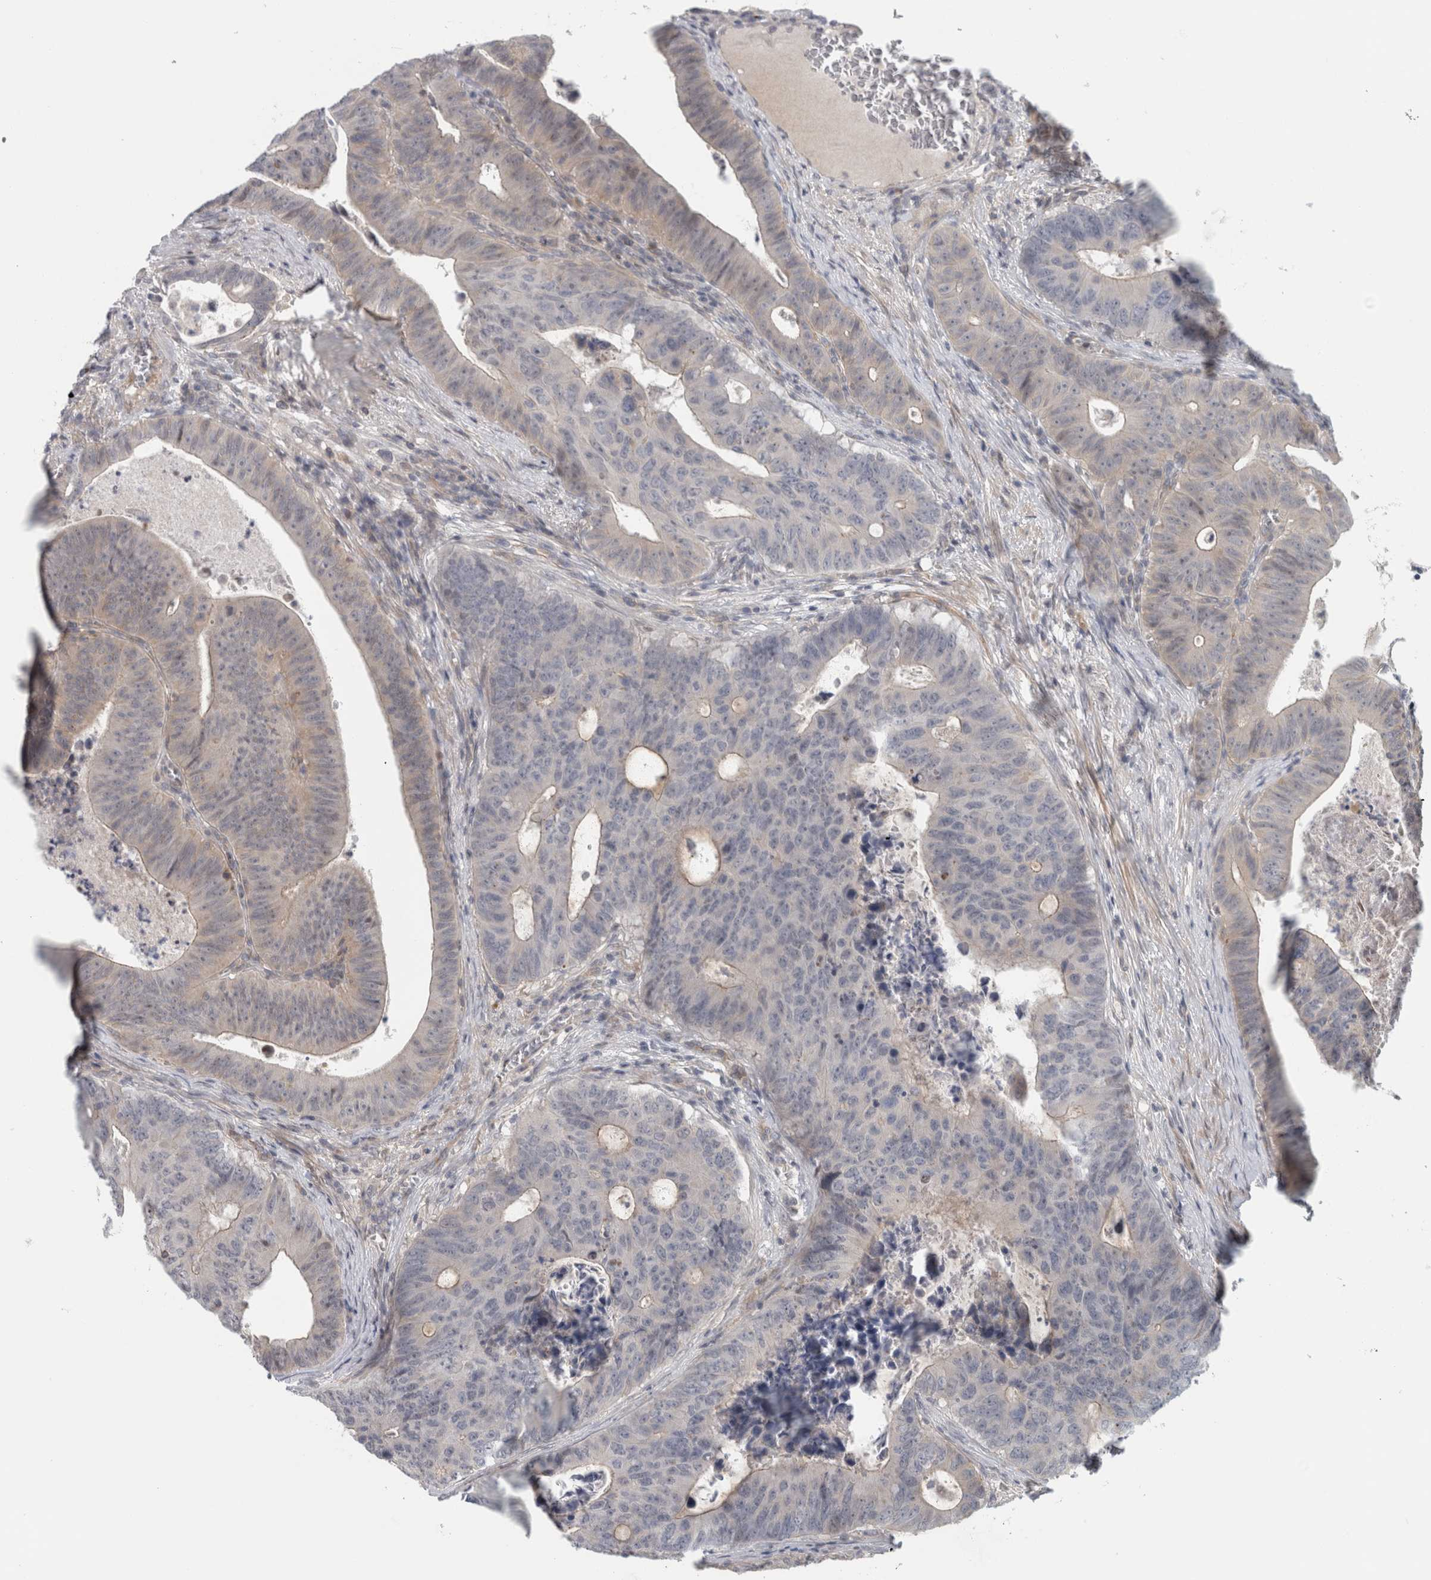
{"staining": {"intensity": "negative", "quantity": "none", "location": "none"}, "tissue": "colorectal cancer", "cell_type": "Tumor cells", "image_type": "cancer", "snomed": [{"axis": "morphology", "description": "Adenocarcinoma, NOS"}, {"axis": "topography", "description": "Colon"}], "caption": "Tumor cells show no significant positivity in adenocarcinoma (colorectal). (Stains: DAB (3,3'-diaminobenzidine) immunohistochemistry with hematoxylin counter stain, Microscopy: brightfield microscopy at high magnification).", "gene": "ZNF804B", "patient": {"sex": "male", "age": 87}}